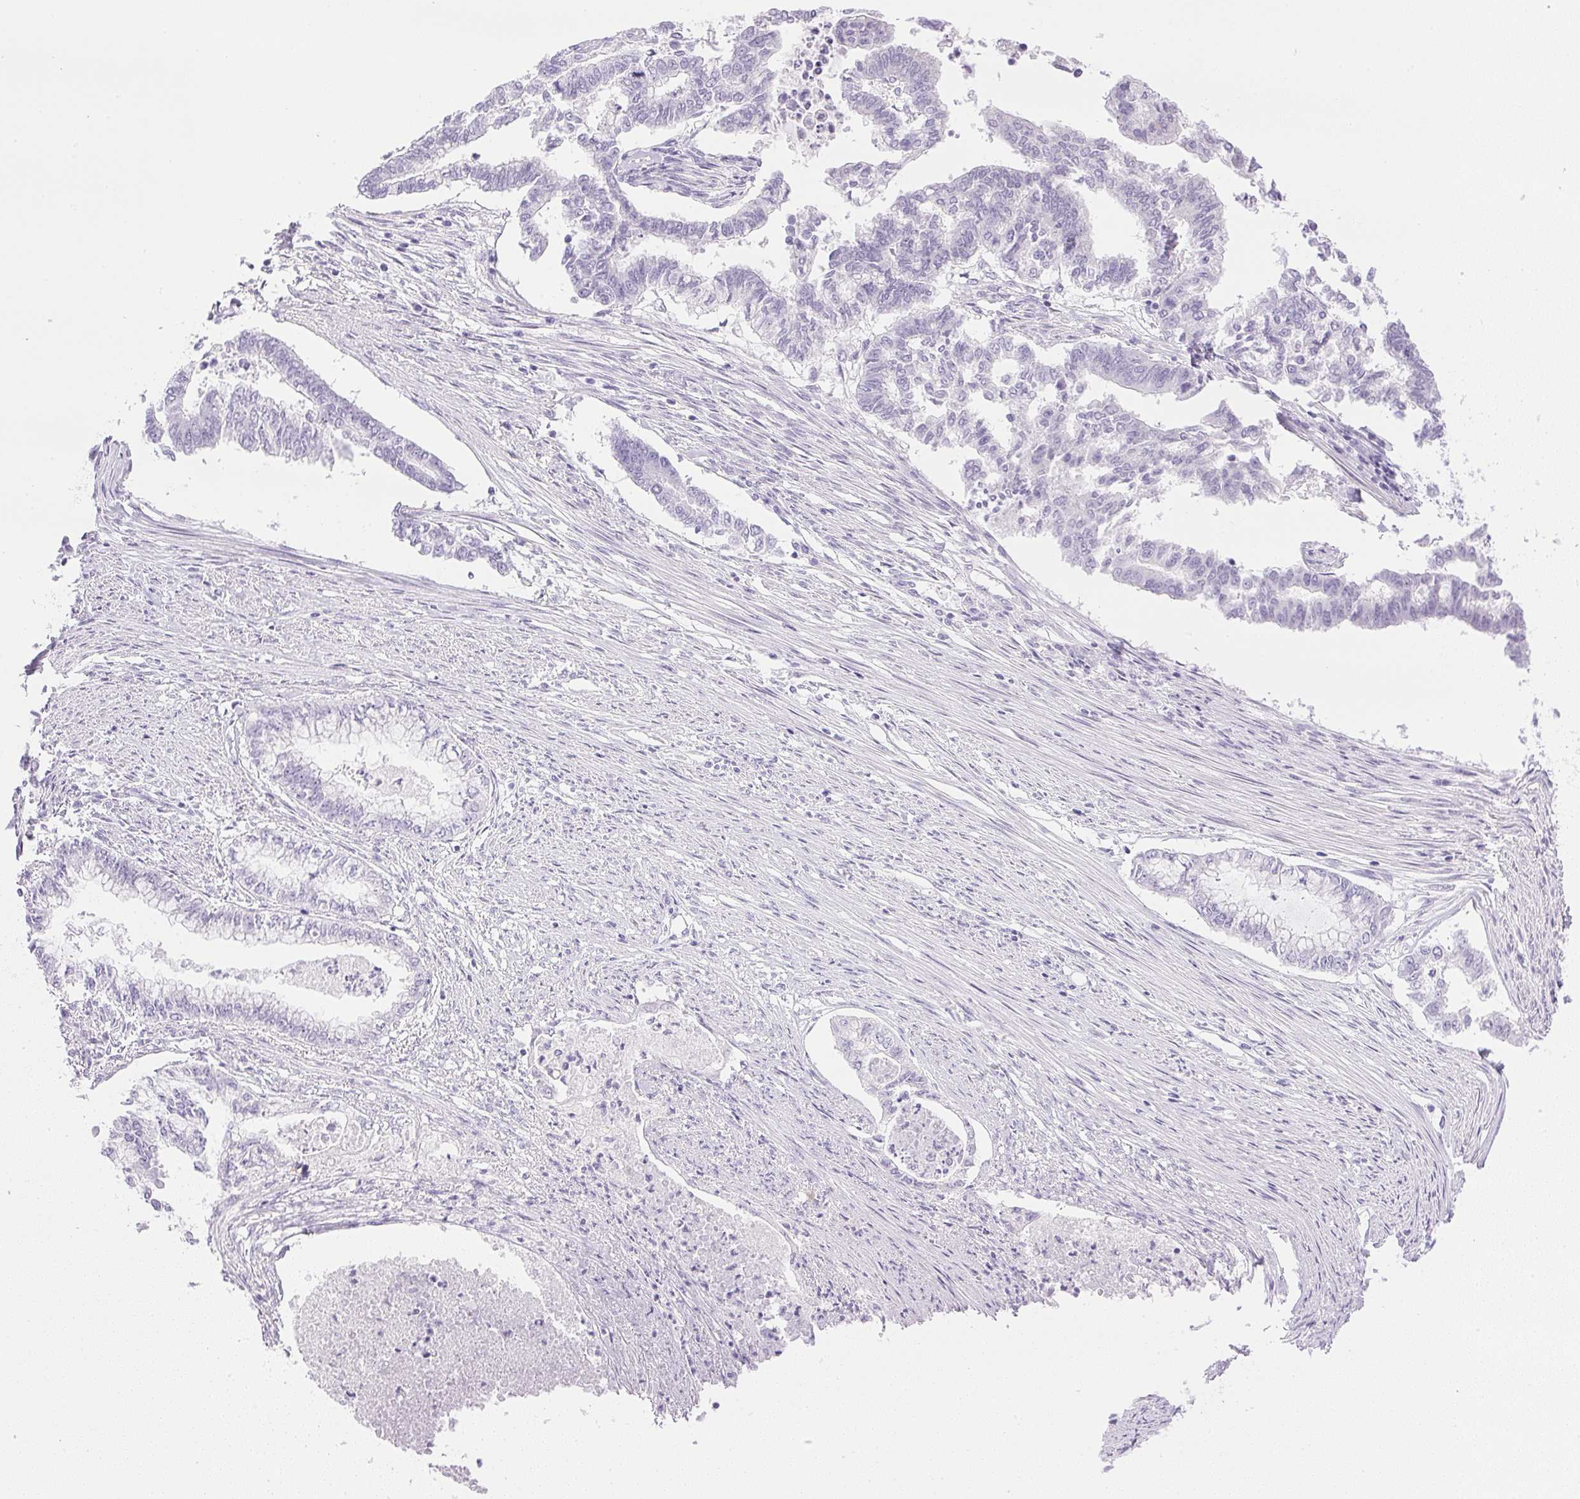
{"staining": {"intensity": "negative", "quantity": "none", "location": "none"}, "tissue": "endometrial cancer", "cell_type": "Tumor cells", "image_type": "cancer", "snomed": [{"axis": "morphology", "description": "Adenocarcinoma, NOS"}, {"axis": "topography", "description": "Endometrium"}], "caption": "Immunohistochemistry of endometrial cancer (adenocarcinoma) reveals no expression in tumor cells.", "gene": "CPB1", "patient": {"sex": "female", "age": 79}}